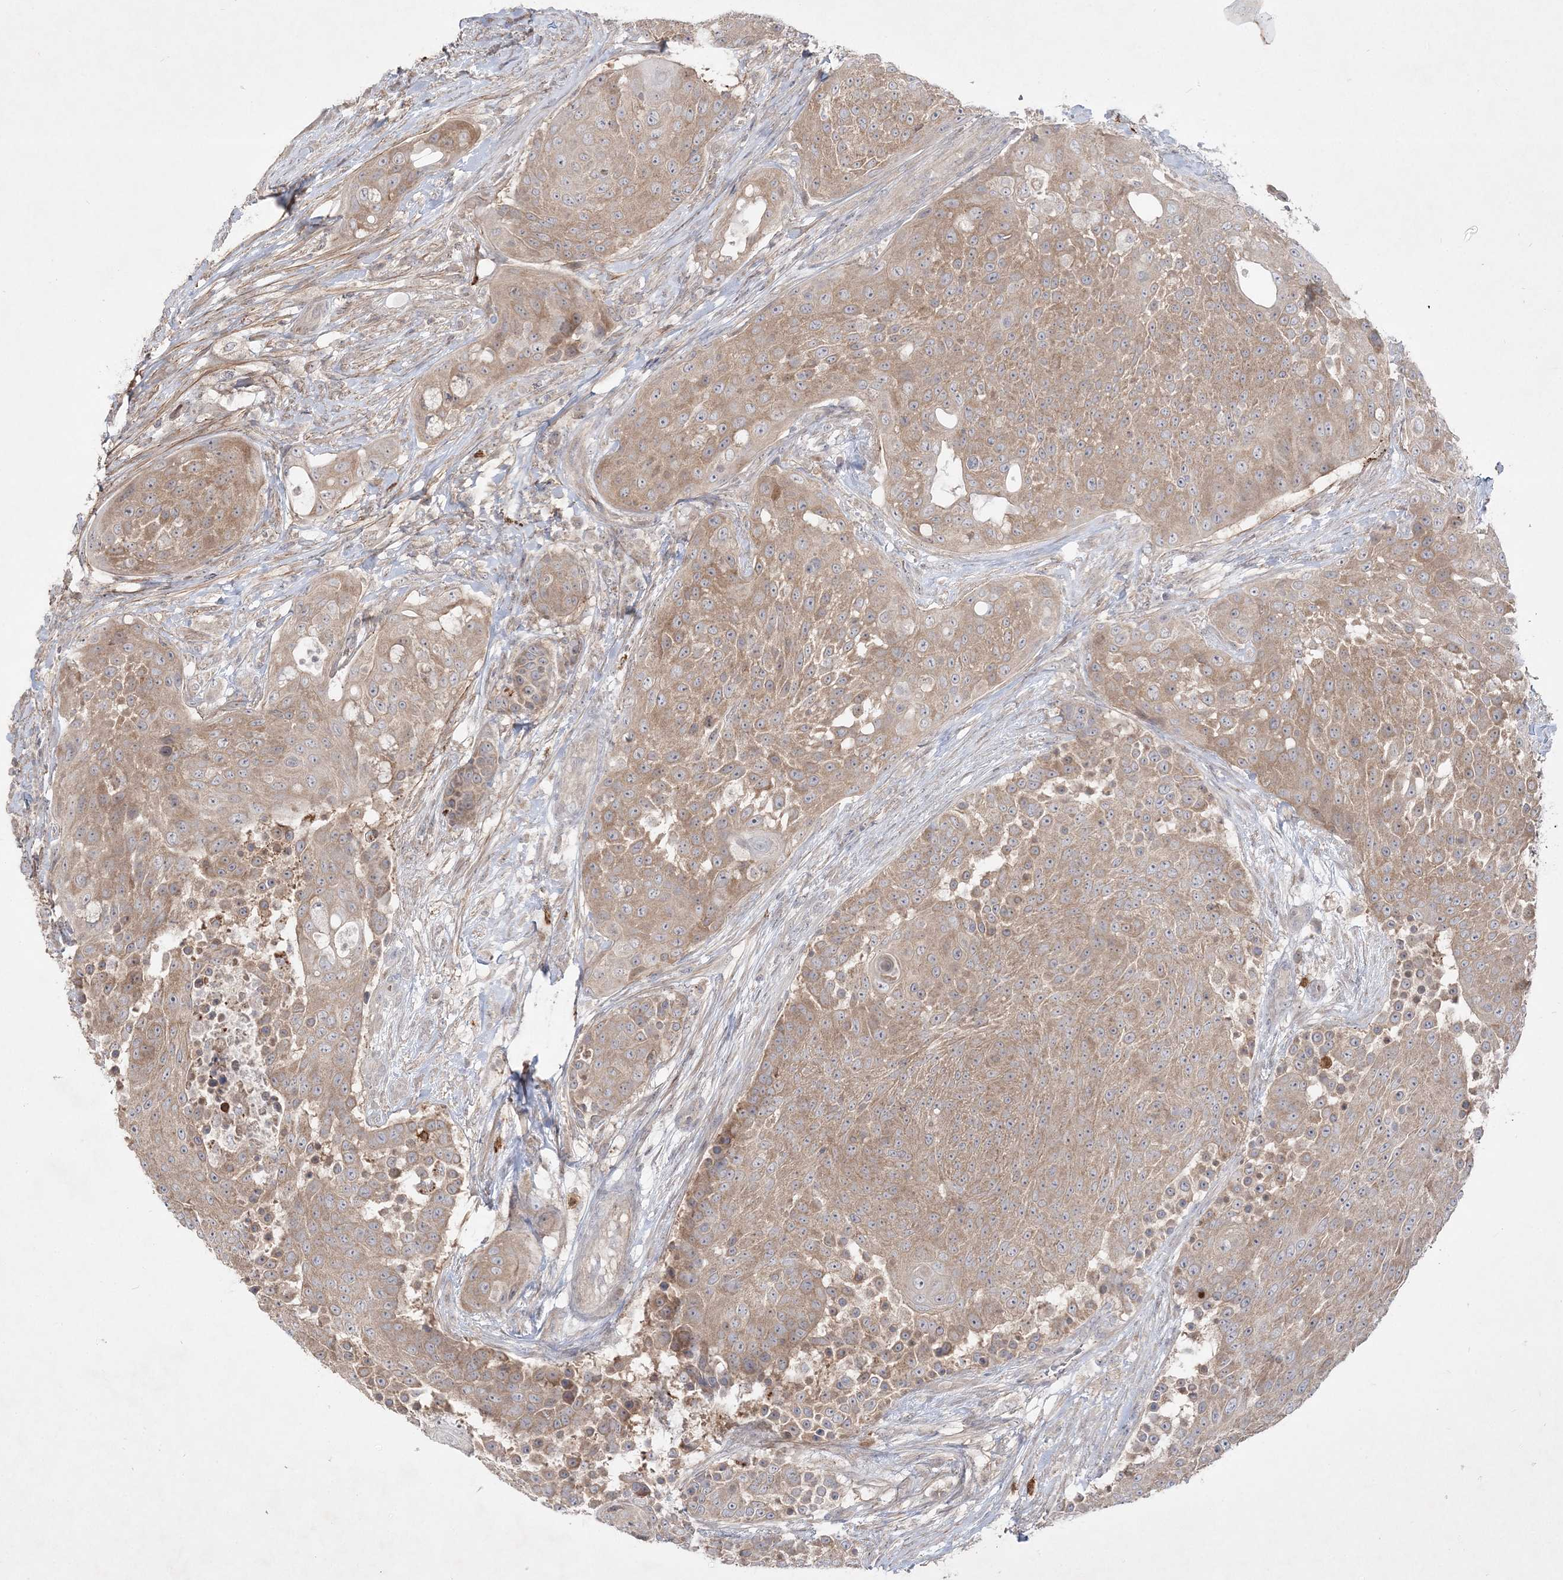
{"staining": {"intensity": "moderate", "quantity": ">75%", "location": "cytoplasmic/membranous"}, "tissue": "urothelial cancer", "cell_type": "Tumor cells", "image_type": "cancer", "snomed": [{"axis": "morphology", "description": "Urothelial carcinoma, High grade"}, {"axis": "topography", "description": "Urinary bladder"}], "caption": "IHC histopathology image of neoplastic tissue: urothelial carcinoma (high-grade) stained using IHC exhibits medium levels of moderate protein expression localized specifically in the cytoplasmic/membranous of tumor cells, appearing as a cytoplasmic/membranous brown color.", "gene": "CLNK", "patient": {"sex": "female", "age": 63}}